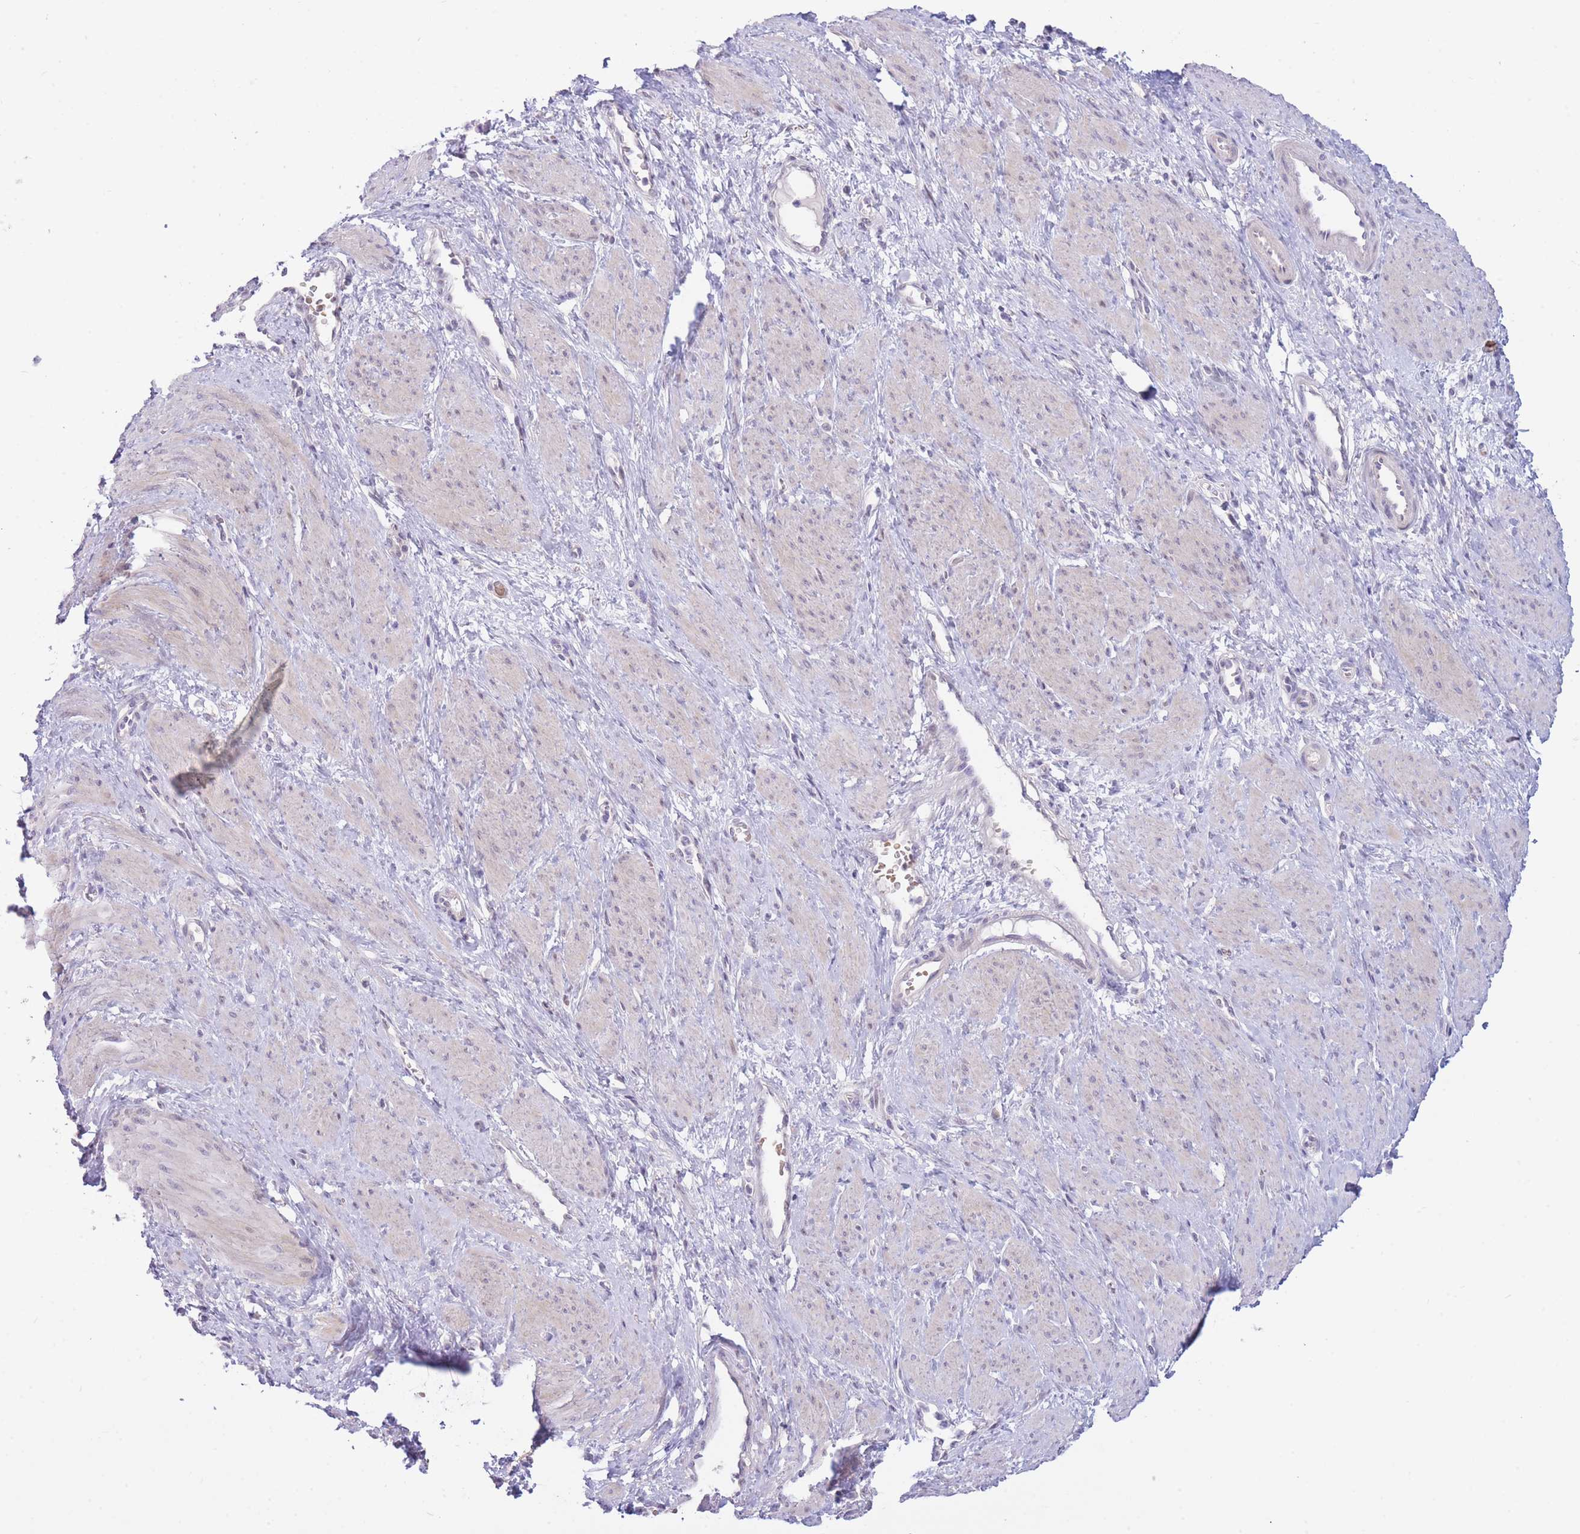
{"staining": {"intensity": "negative", "quantity": "none", "location": "none"}, "tissue": "smooth muscle", "cell_type": "Smooth muscle cells", "image_type": "normal", "snomed": [{"axis": "morphology", "description": "Normal tissue, NOS"}, {"axis": "topography", "description": "Smooth muscle"}, {"axis": "topography", "description": "Uterus"}], "caption": "This is an IHC micrograph of normal smooth muscle. There is no expression in smooth muscle cells.", "gene": "FBXO46", "patient": {"sex": "female", "age": 39}}